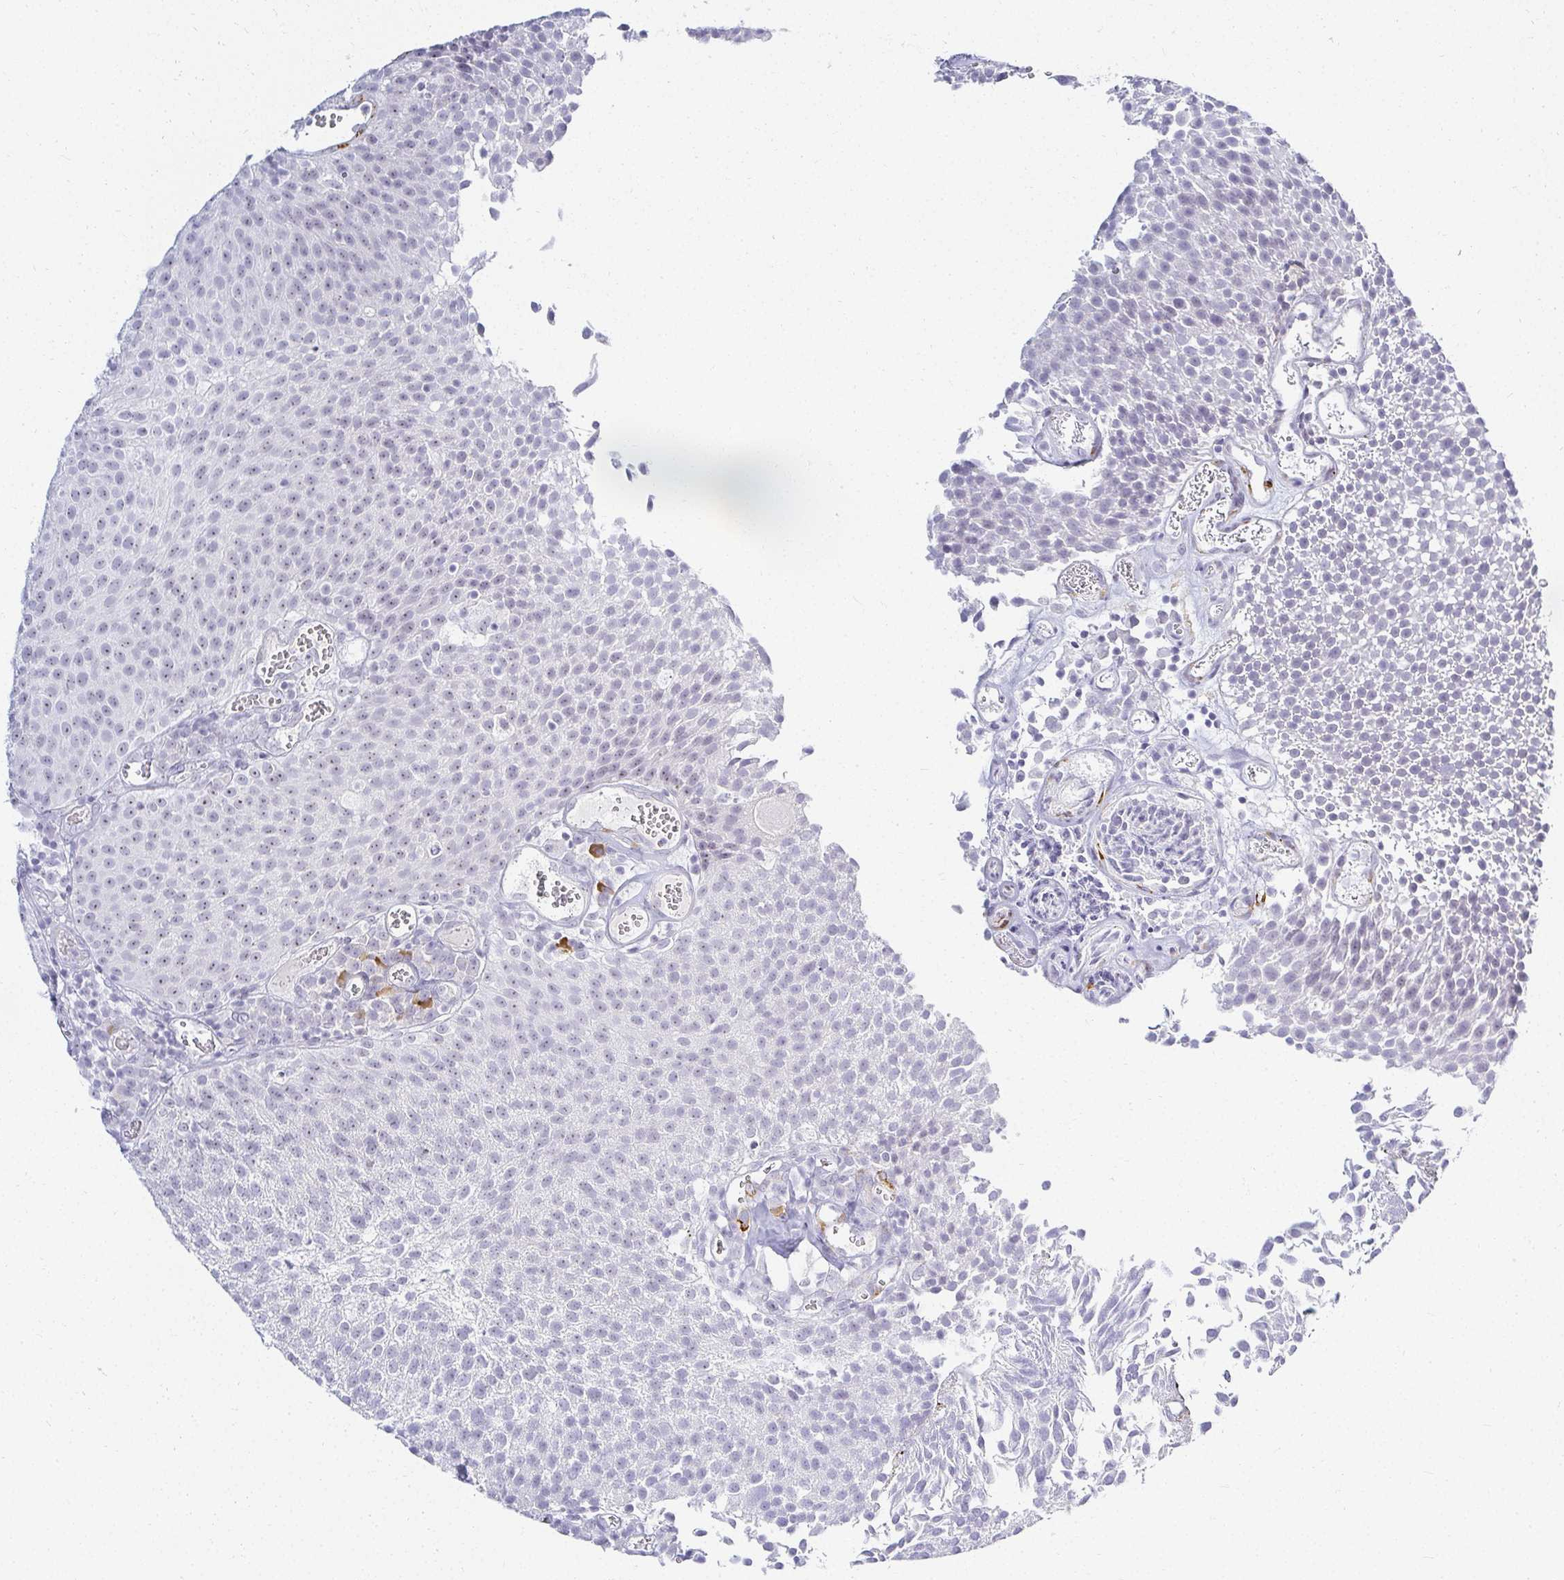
{"staining": {"intensity": "negative", "quantity": "none", "location": "none"}, "tissue": "urothelial cancer", "cell_type": "Tumor cells", "image_type": "cancer", "snomed": [{"axis": "morphology", "description": "Urothelial carcinoma, Low grade"}, {"axis": "topography", "description": "Urinary bladder"}], "caption": "This histopathology image is of low-grade urothelial carcinoma stained with IHC to label a protein in brown with the nuclei are counter-stained blue. There is no positivity in tumor cells.", "gene": "ACAN", "patient": {"sex": "female", "age": 79}}